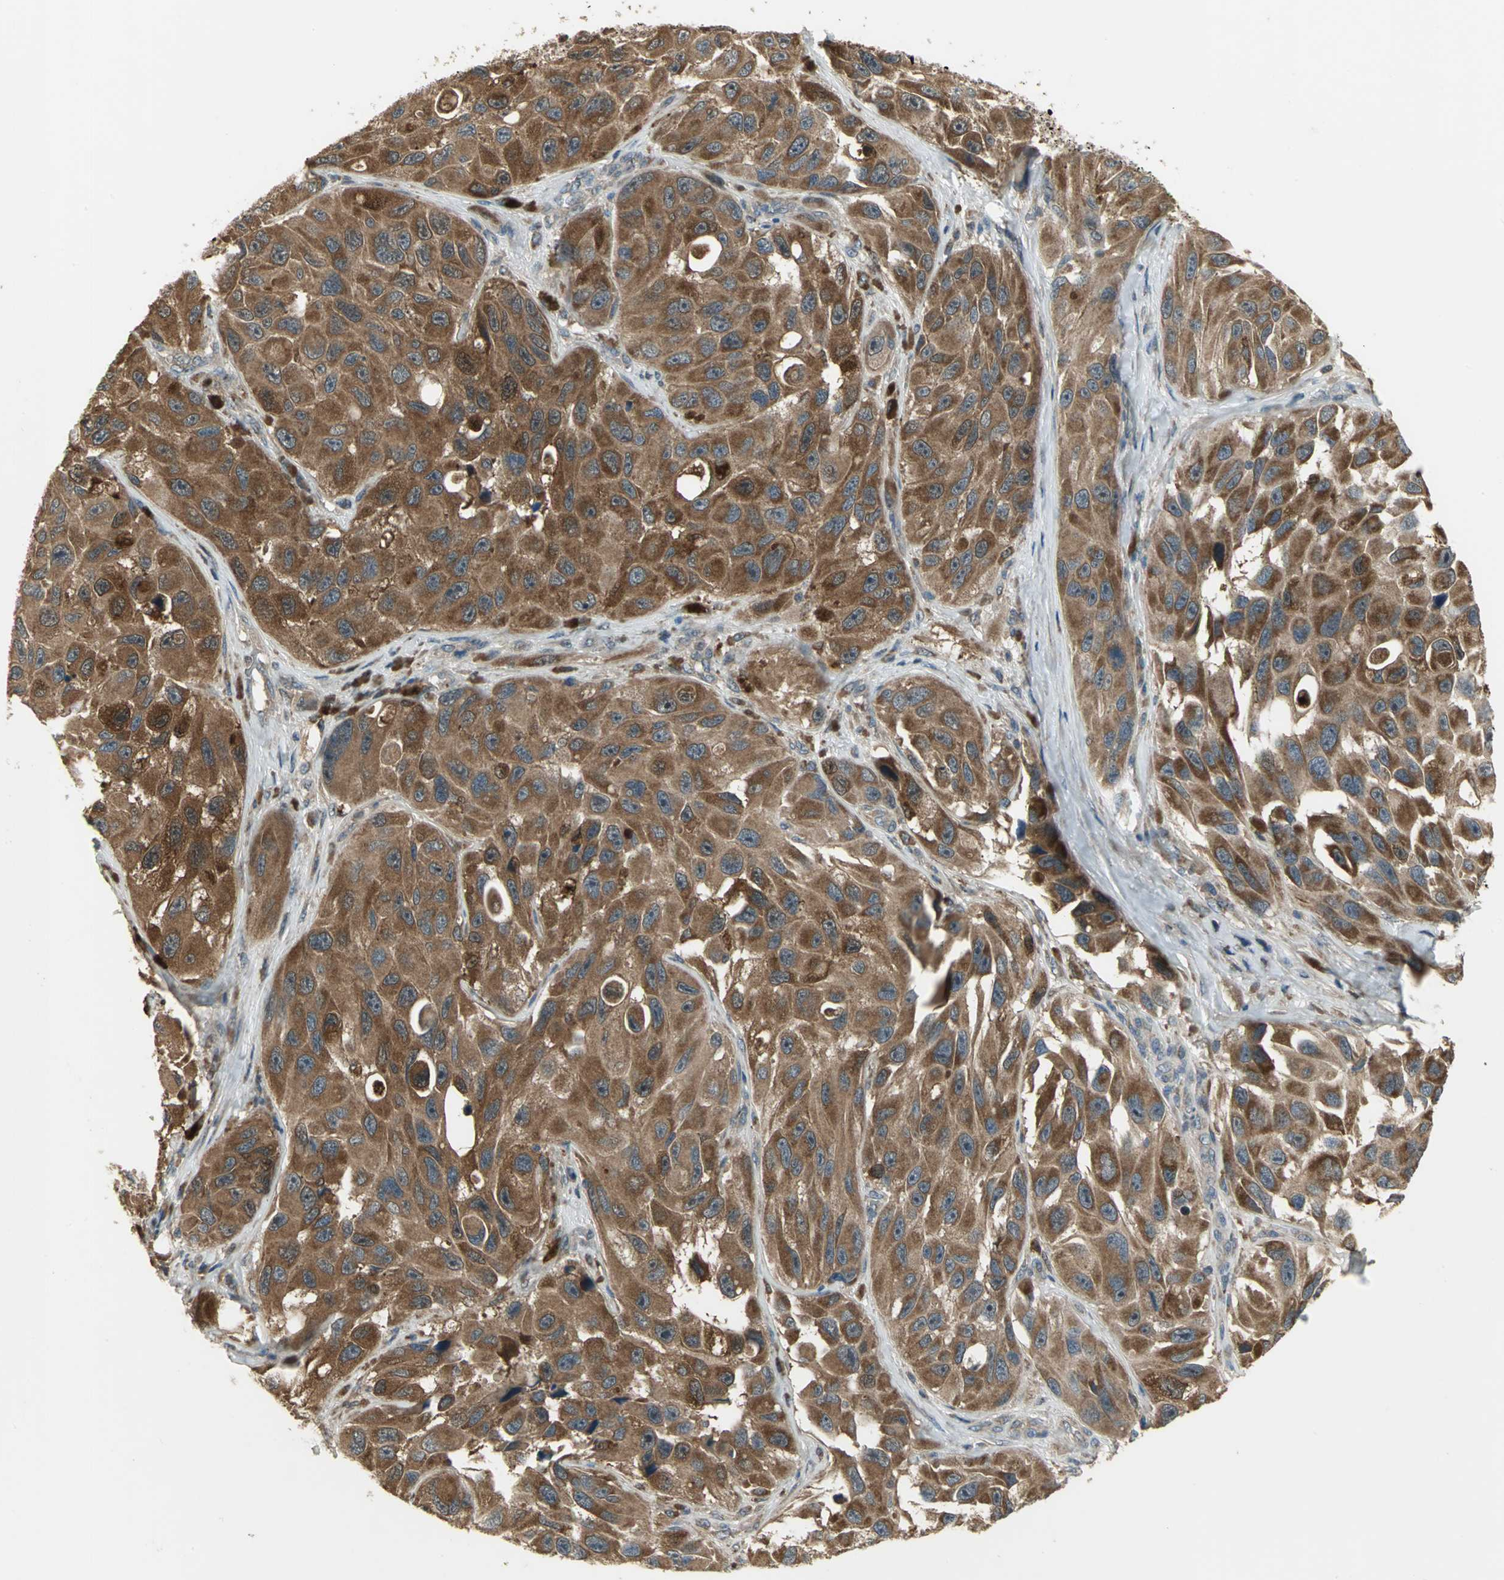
{"staining": {"intensity": "strong", "quantity": ">75%", "location": "cytoplasmic/membranous"}, "tissue": "melanoma", "cell_type": "Tumor cells", "image_type": "cancer", "snomed": [{"axis": "morphology", "description": "Malignant melanoma, NOS"}, {"axis": "topography", "description": "Skin"}], "caption": "Strong cytoplasmic/membranous staining for a protein is identified in approximately >75% of tumor cells of melanoma using immunohistochemistry.", "gene": "AMT", "patient": {"sex": "female", "age": 73}}